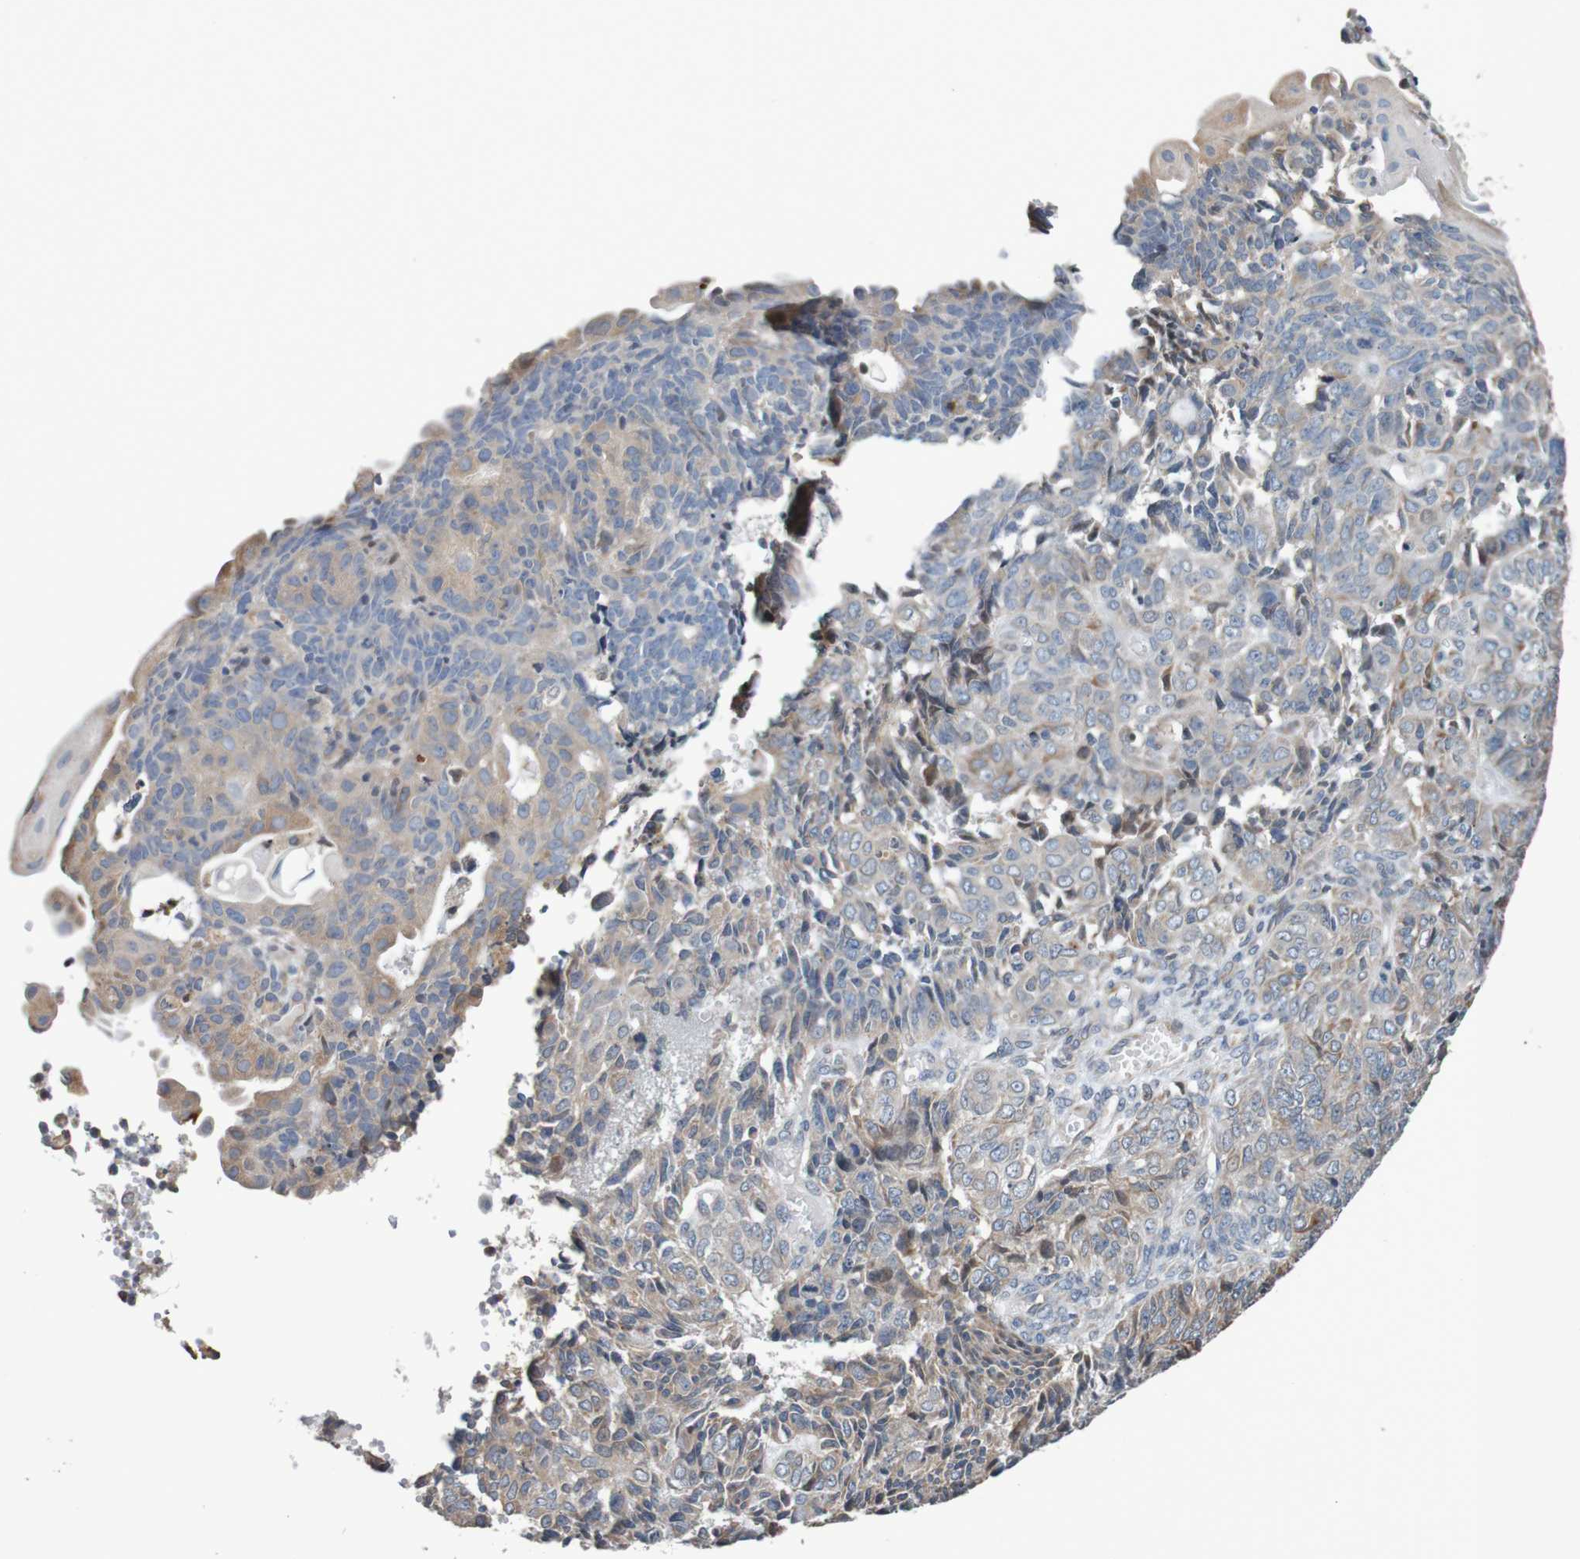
{"staining": {"intensity": "moderate", "quantity": "25%-75%", "location": "cytoplasmic/membranous"}, "tissue": "endometrial cancer", "cell_type": "Tumor cells", "image_type": "cancer", "snomed": [{"axis": "morphology", "description": "Adenocarcinoma, NOS"}, {"axis": "topography", "description": "Endometrium"}], "caption": "Brown immunohistochemical staining in endometrial cancer demonstrates moderate cytoplasmic/membranous expression in approximately 25%-75% of tumor cells. Immunohistochemistry (ihc) stains the protein of interest in brown and the nuclei are stained blue.", "gene": "FIBP", "patient": {"sex": "female", "age": 32}}